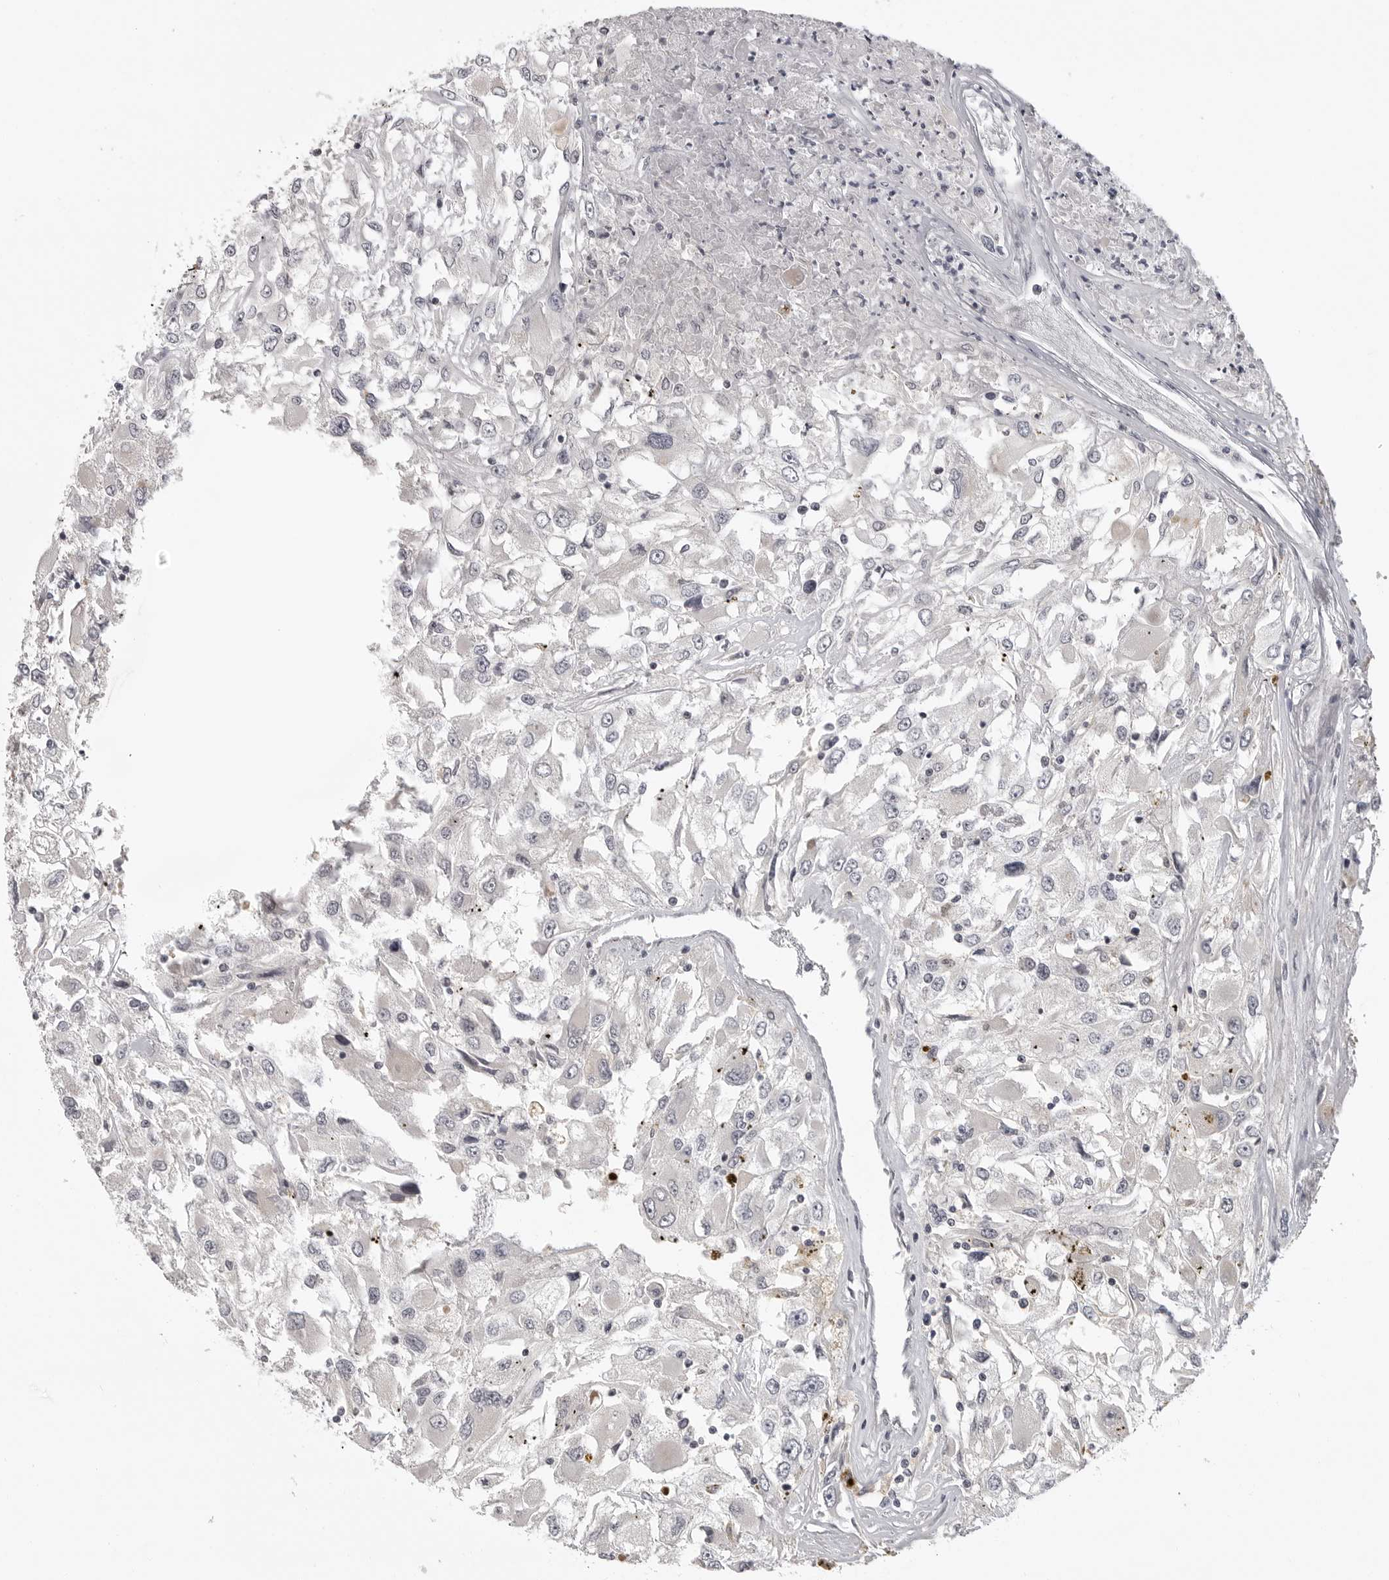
{"staining": {"intensity": "negative", "quantity": "none", "location": "none"}, "tissue": "renal cancer", "cell_type": "Tumor cells", "image_type": "cancer", "snomed": [{"axis": "morphology", "description": "Adenocarcinoma, NOS"}, {"axis": "topography", "description": "Kidney"}], "caption": "This is an immunohistochemistry image of human renal cancer. There is no staining in tumor cells.", "gene": "CD300LD", "patient": {"sex": "female", "age": 52}}